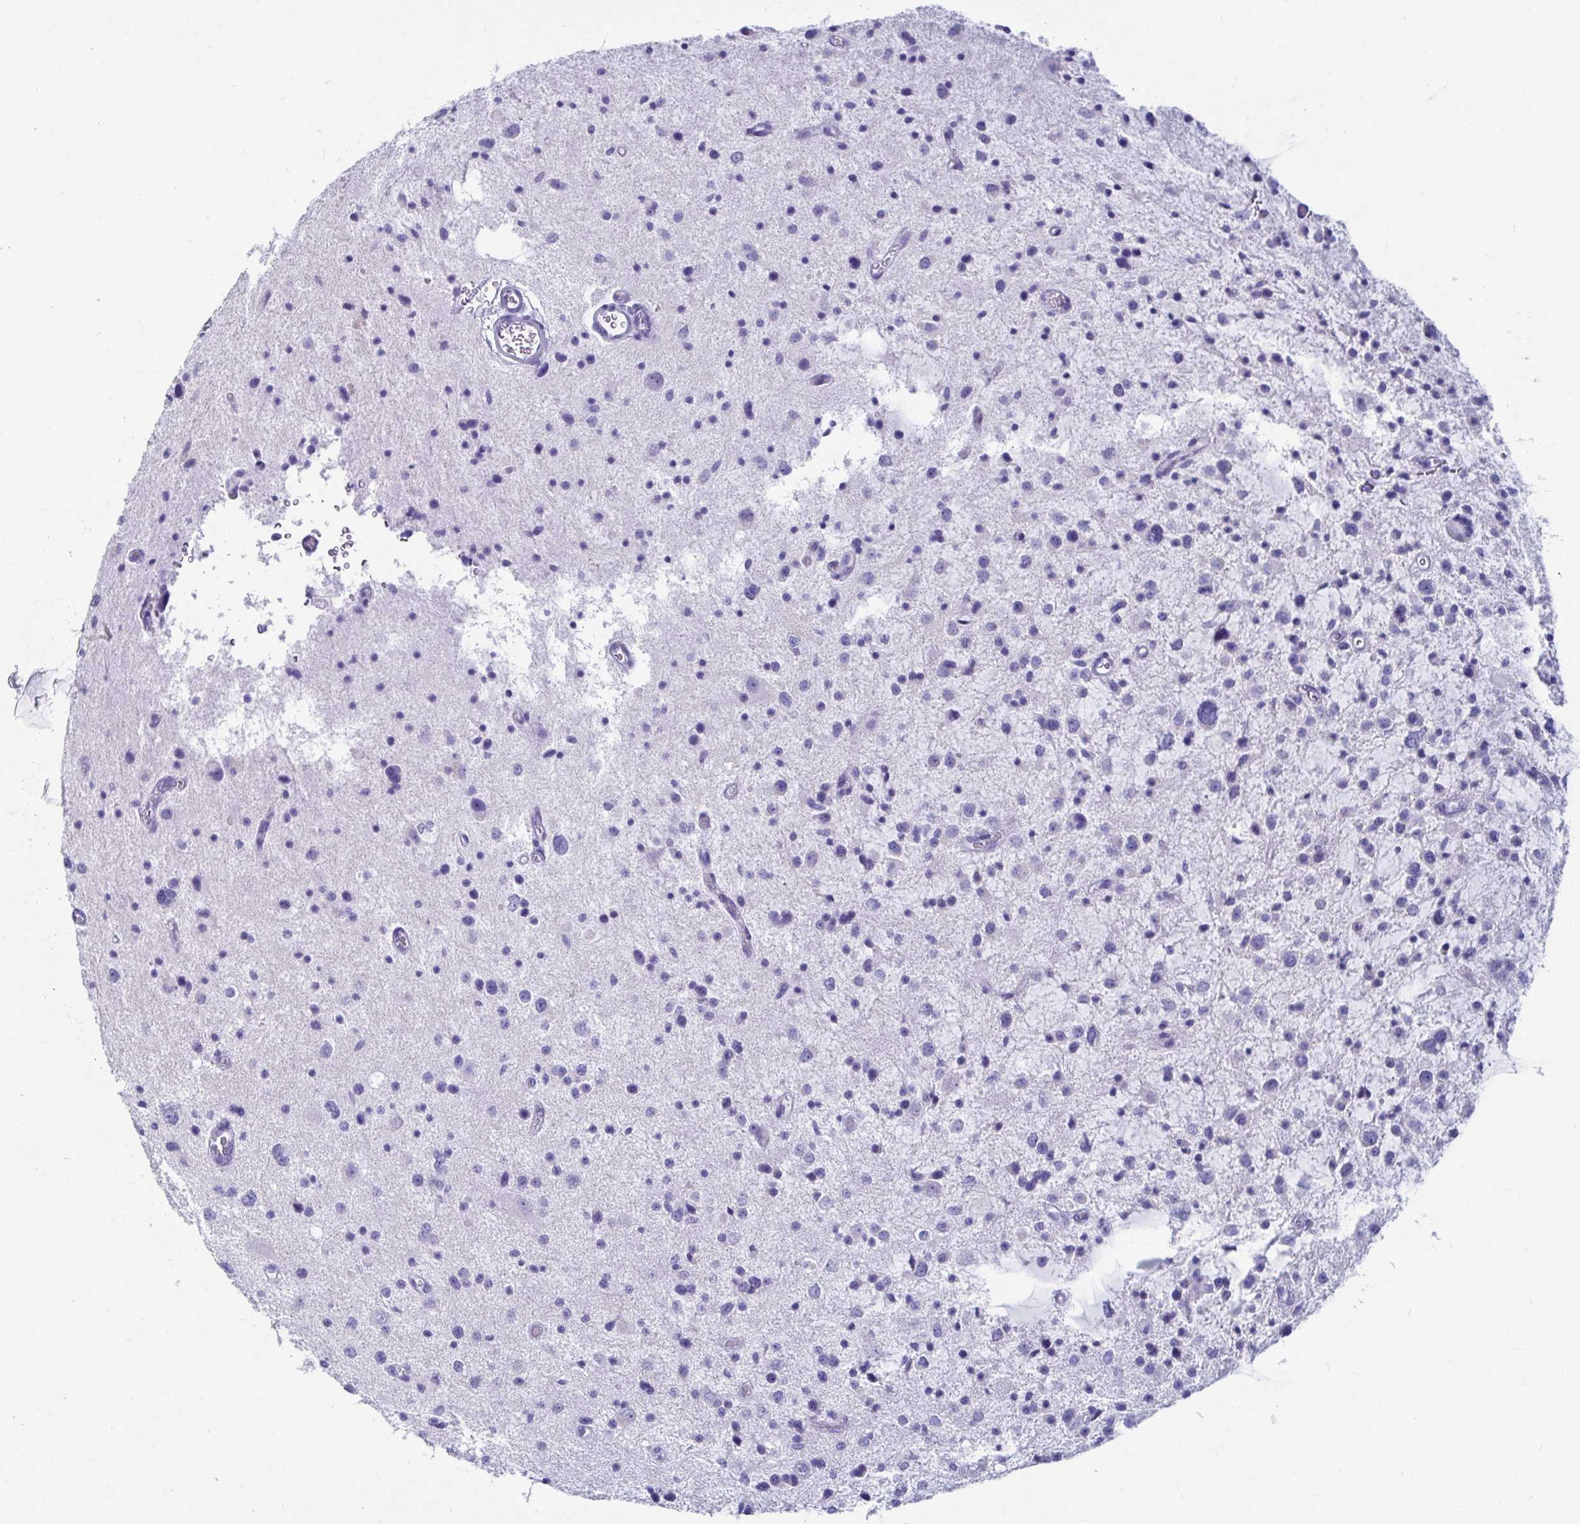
{"staining": {"intensity": "negative", "quantity": "none", "location": "none"}, "tissue": "glioma", "cell_type": "Tumor cells", "image_type": "cancer", "snomed": [{"axis": "morphology", "description": "Glioma, malignant, Low grade"}, {"axis": "topography", "description": "Brain"}], "caption": "DAB immunohistochemical staining of glioma demonstrates no significant staining in tumor cells. (DAB IHC with hematoxylin counter stain).", "gene": "ZPBP2", "patient": {"sex": "male", "age": 43}}